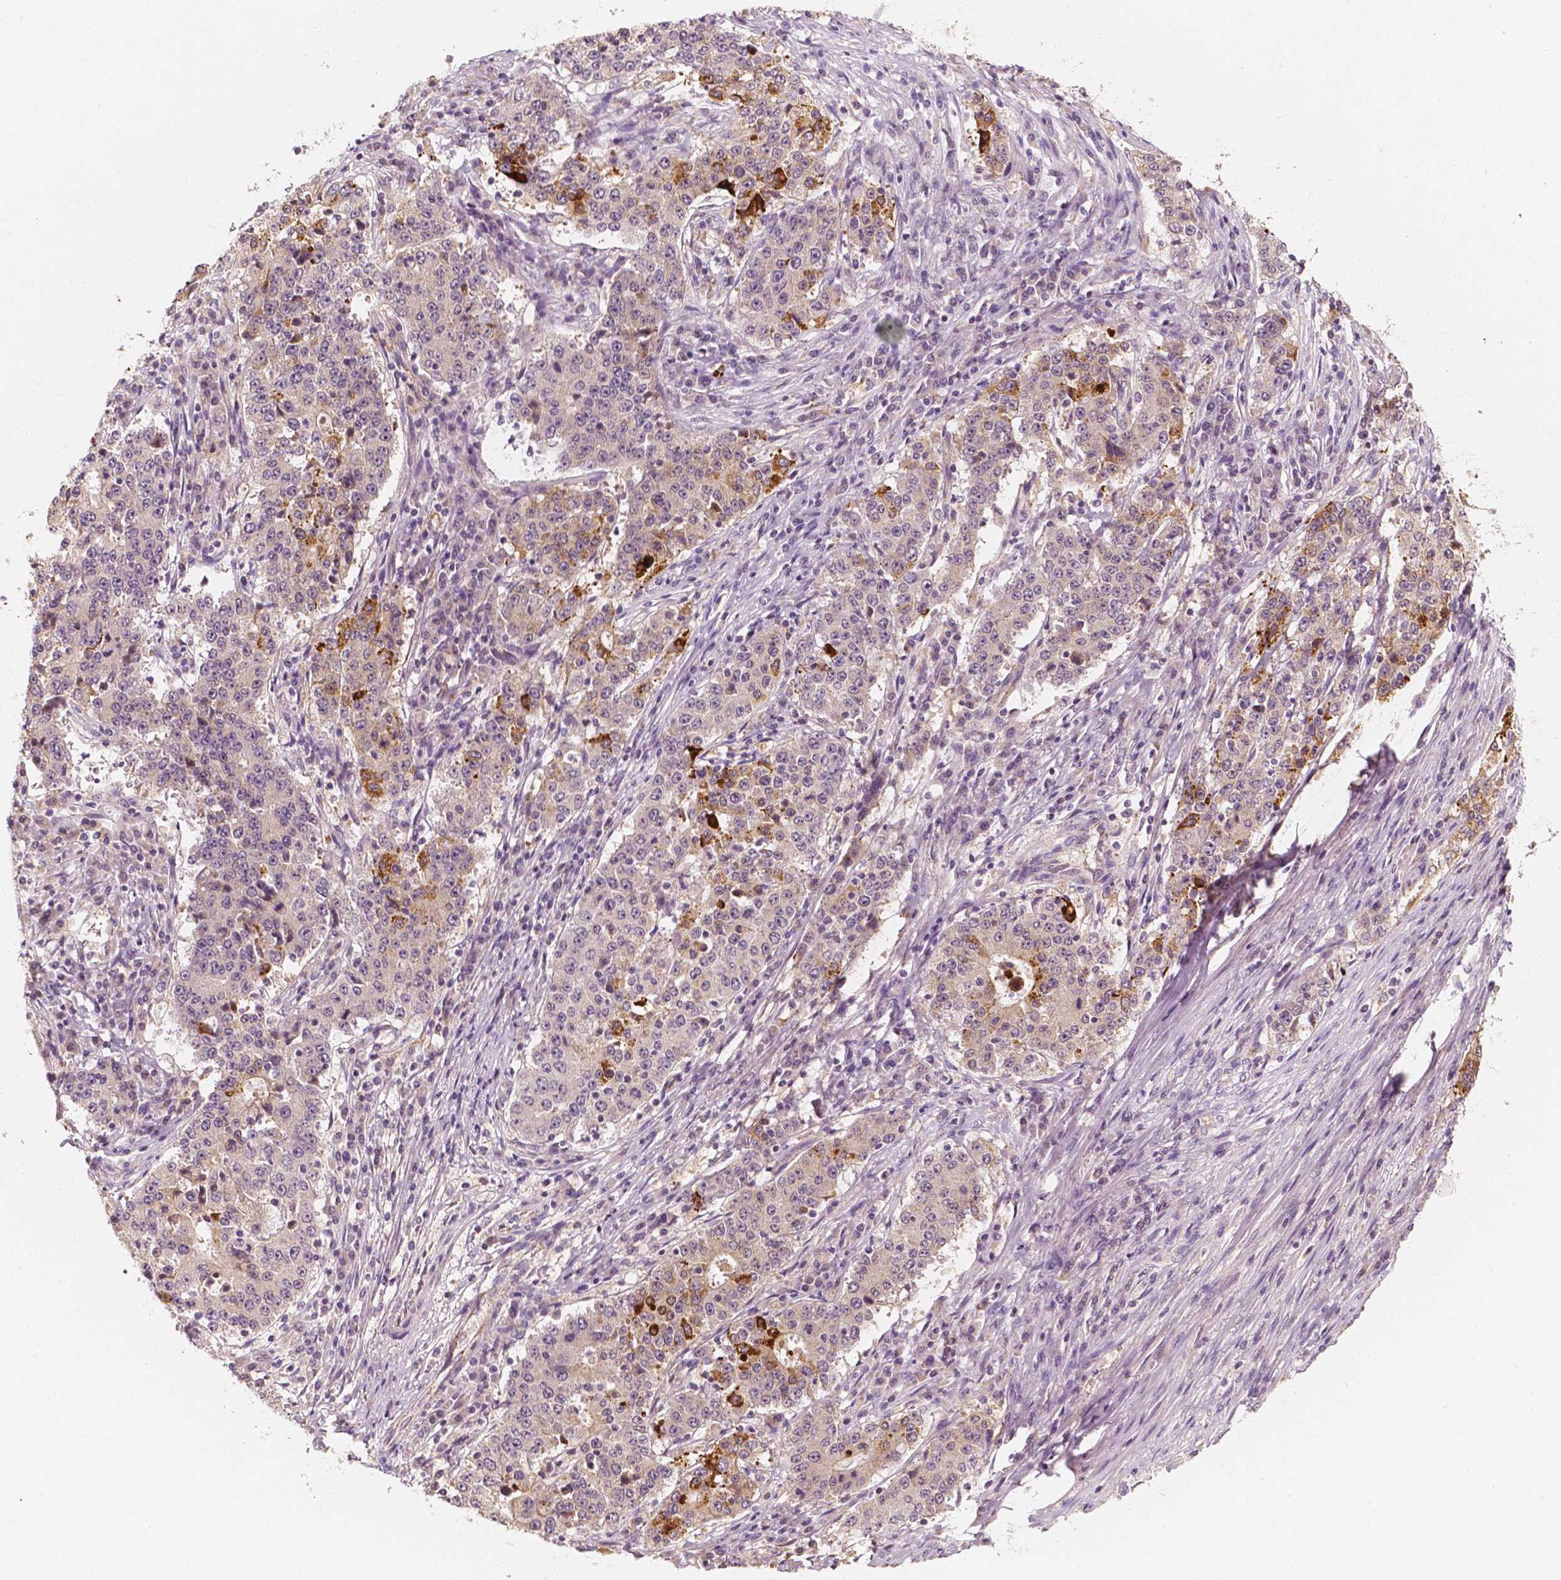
{"staining": {"intensity": "strong", "quantity": "<25%", "location": "cytoplasmic/membranous"}, "tissue": "stomach cancer", "cell_type": "Tumor cells", "image_type": "cancer", "snomed": [{"axis": "morphology", "description": "Adenocarcinoma, NOS"}, {"axis": "topography", "description": "Stomach"}], "caption": "This is a histology image of IHC staining of adenocarcinoma (stomach), which shows strong positivity in the cytoplasmic/membranous of tumor cells.", "gene": "SHPK", "patient": {"sex": "male", "age": 59}}